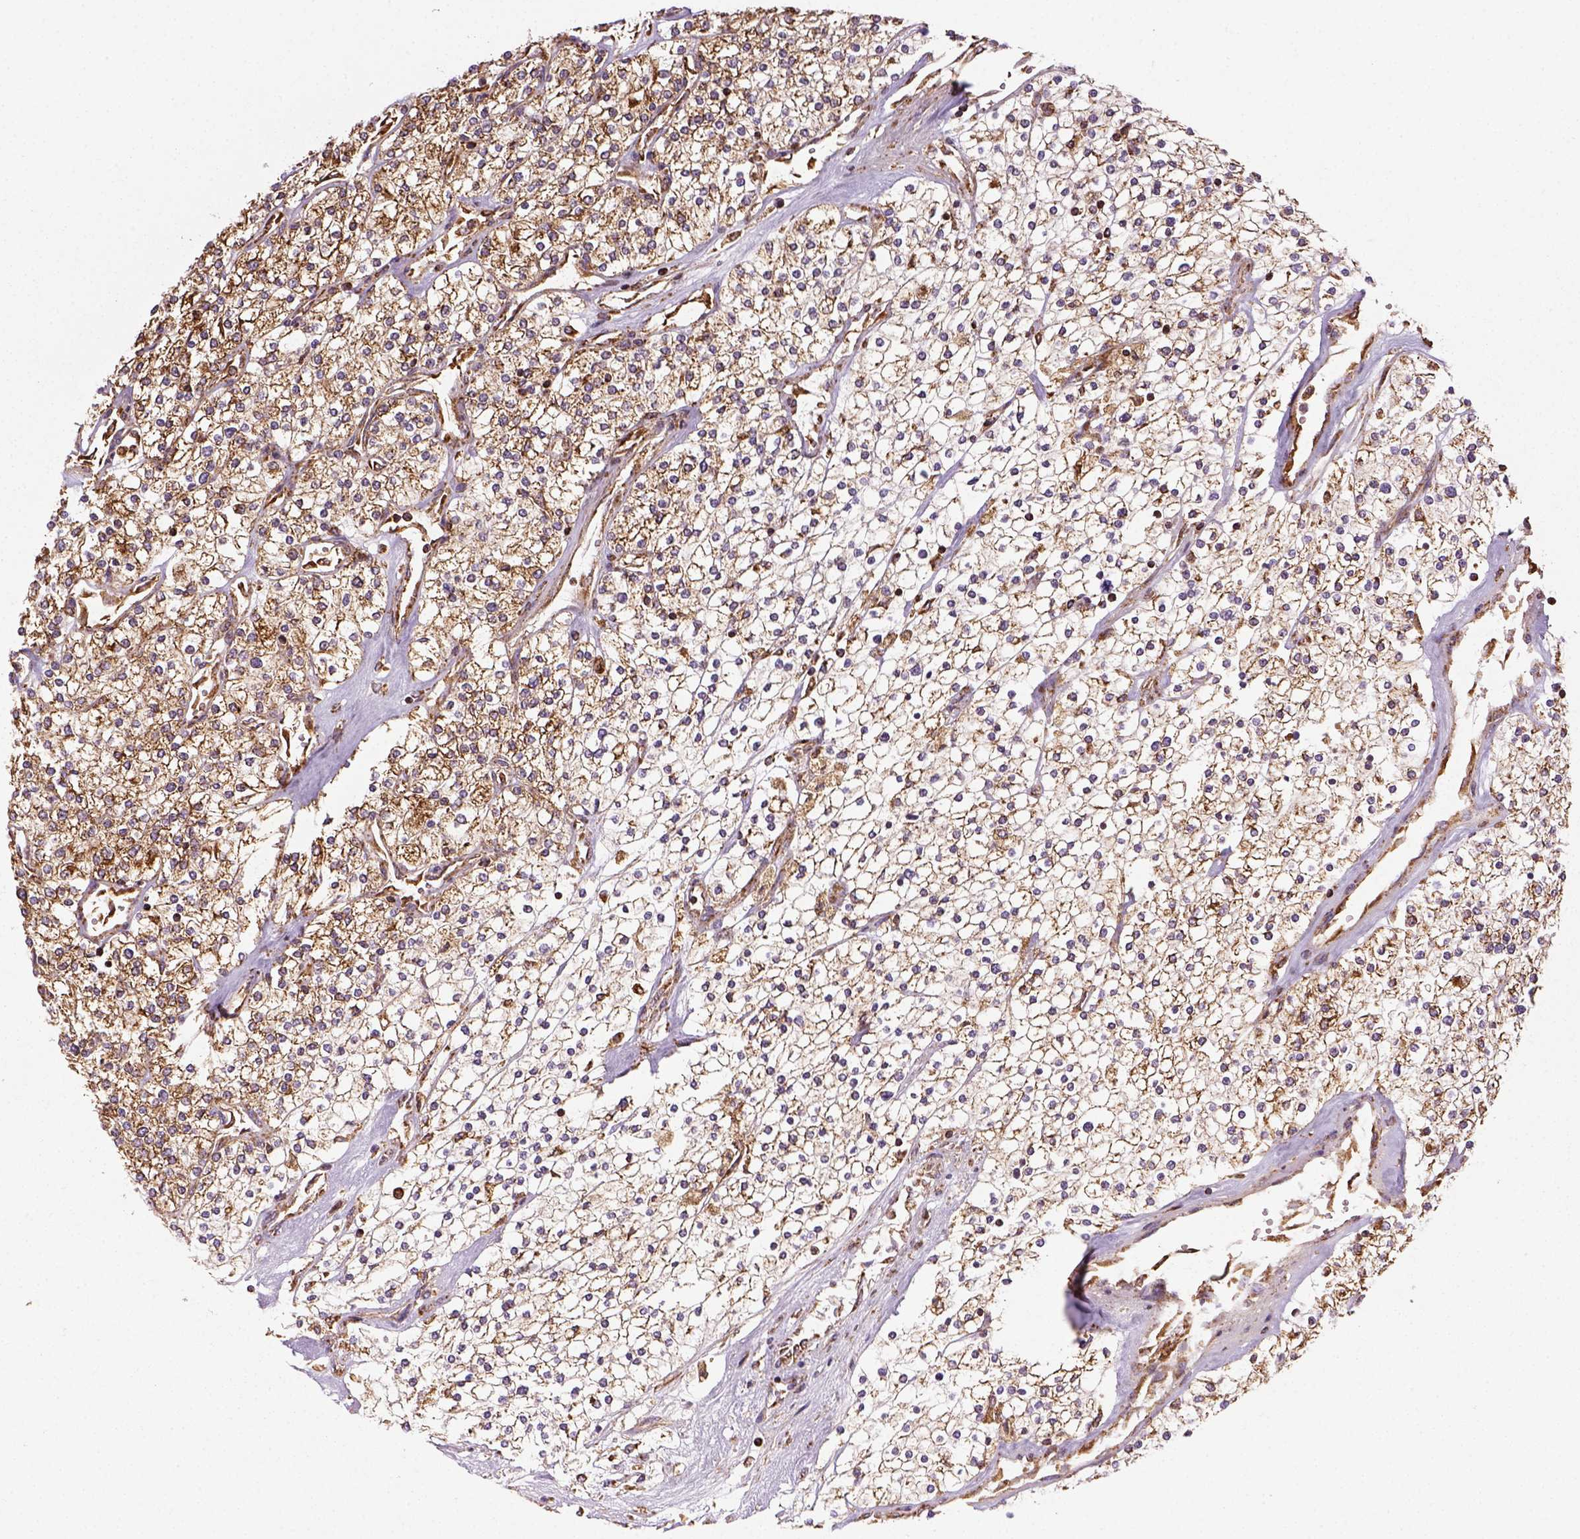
{"staining": {"intensity": "moderate", "quantity": ">75%", "location": "cytoplasmic/membranous"}, "tissue": "renal cancer", "cell_type": "Tumor cells", "image_type": "cancer", "snomed": [{"axis": "morphology", "description": "Adenocarcinoma, NOS"}, {"axis": "topography", "description": "Kidney"}], "caption": "Renal cancer stained with immunohistochemistry (IHC) demonstrates moderate cytoplasmic/membranous expression in approximately >75% of tumor cells. (brown staining indicates protein expression, while blue staining denotes nuclei).", "gene": "MAPK8IP3", "patient": {"sex": "male", "age": 80}}